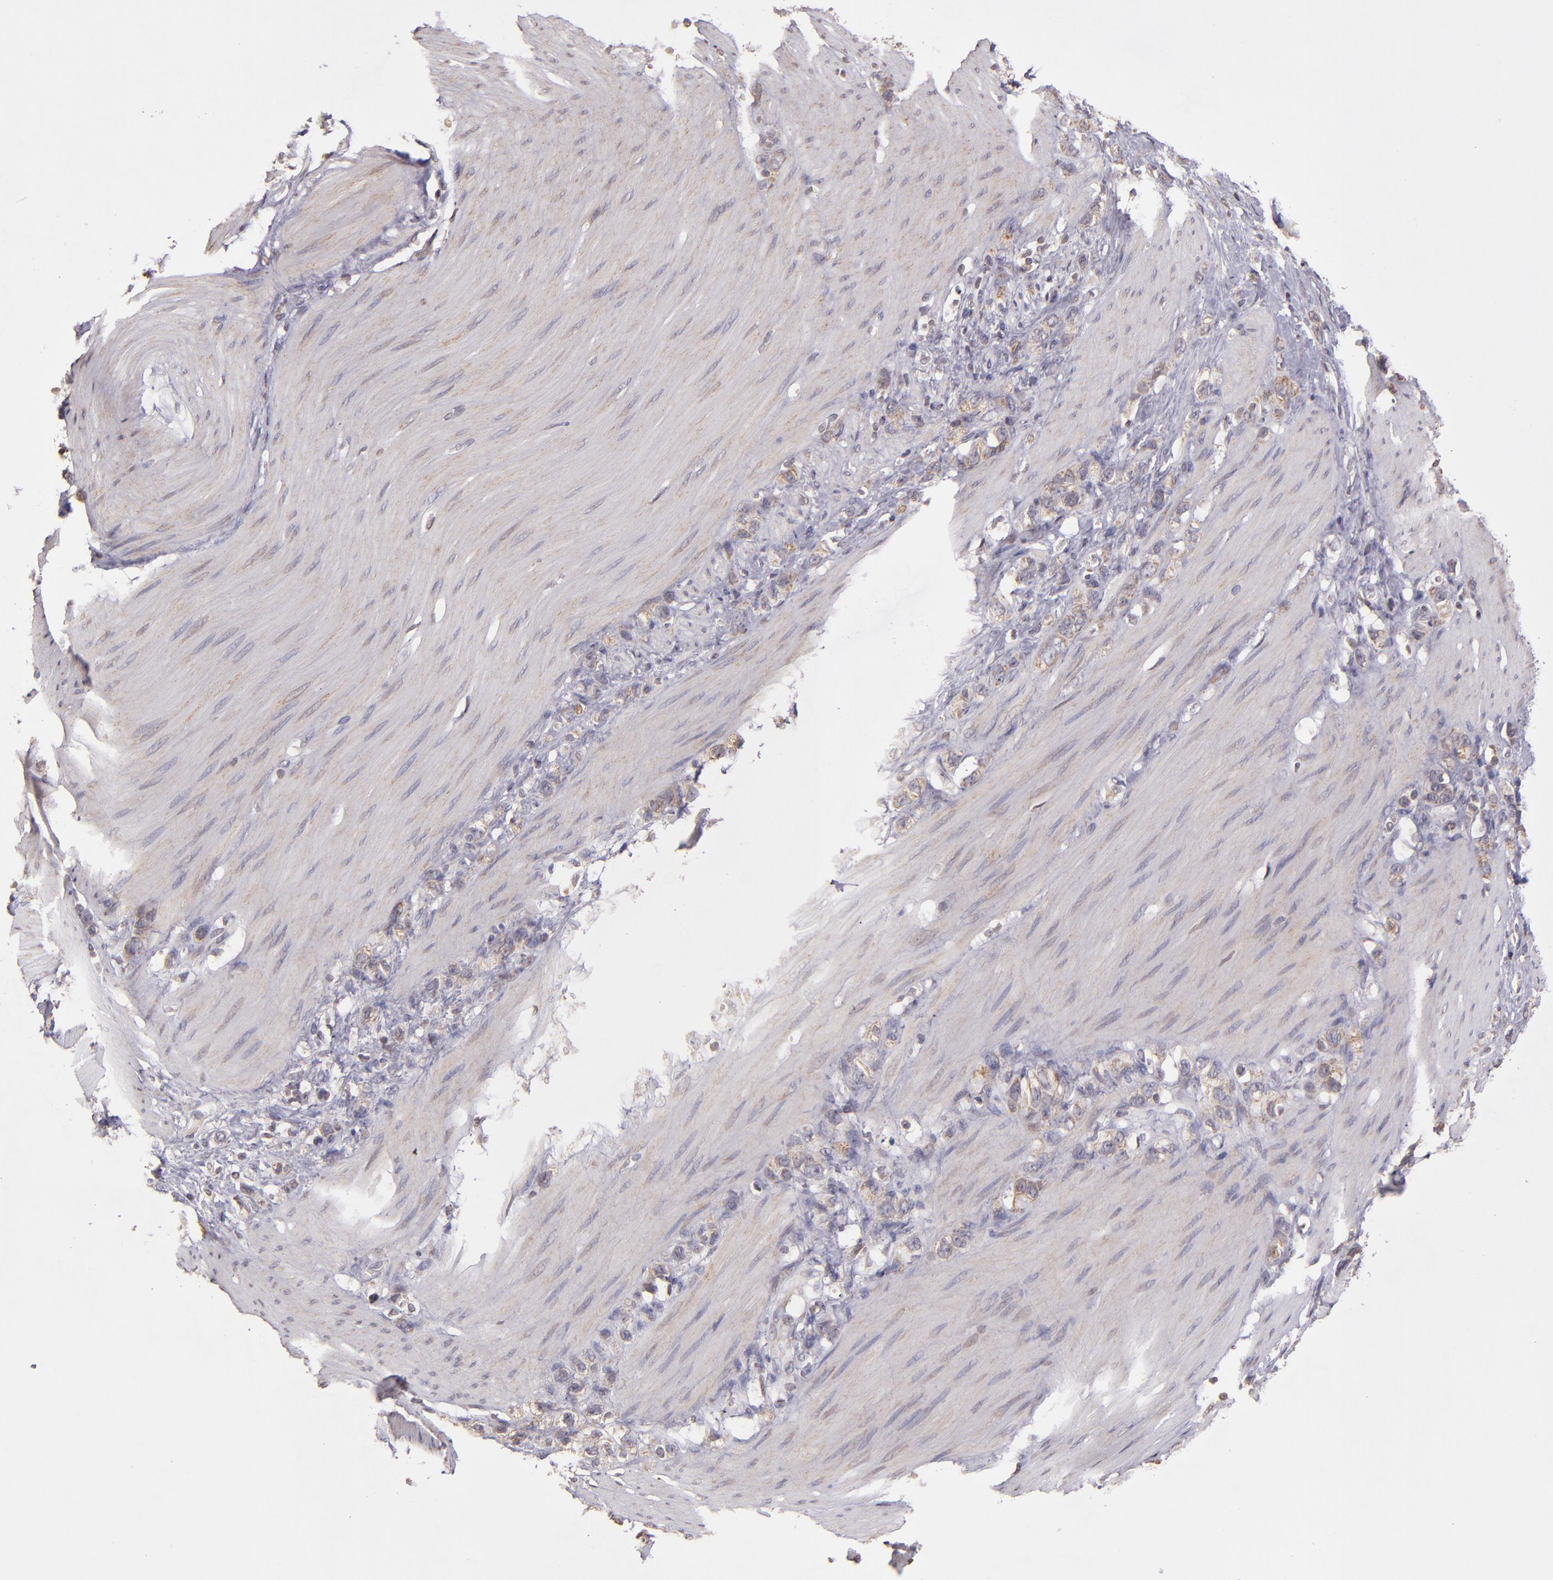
{"staining": {"intensity": "weak", "quantity": ">75%", "location": "cytoplasmic/membranous"}, "tissue": "stomach cancer", "cell_type": "Tumor cells", "image_type": "cancer", "snomed": [{"axis": "morphology", "description": "Normal tissue, NOS"}, {"axis": "morphology", "description": "Adenocarcinoma, NOS"}, {"axis": "morphology", "description": "Adenocarcinoma, High grade"}, {"axis": "topography", "description": "Stomach, upper"}, {"axis": "topography", "description": "Stomach"}], "caption": "This is a micrograph of immunohistochemistry staining of adenocarcinoma (stomach), which shows weak expression in the cytoplasmic/membranous of tumor cells.", "gene": "ABL1", "patient": {"sex": "female", "age": 65}}